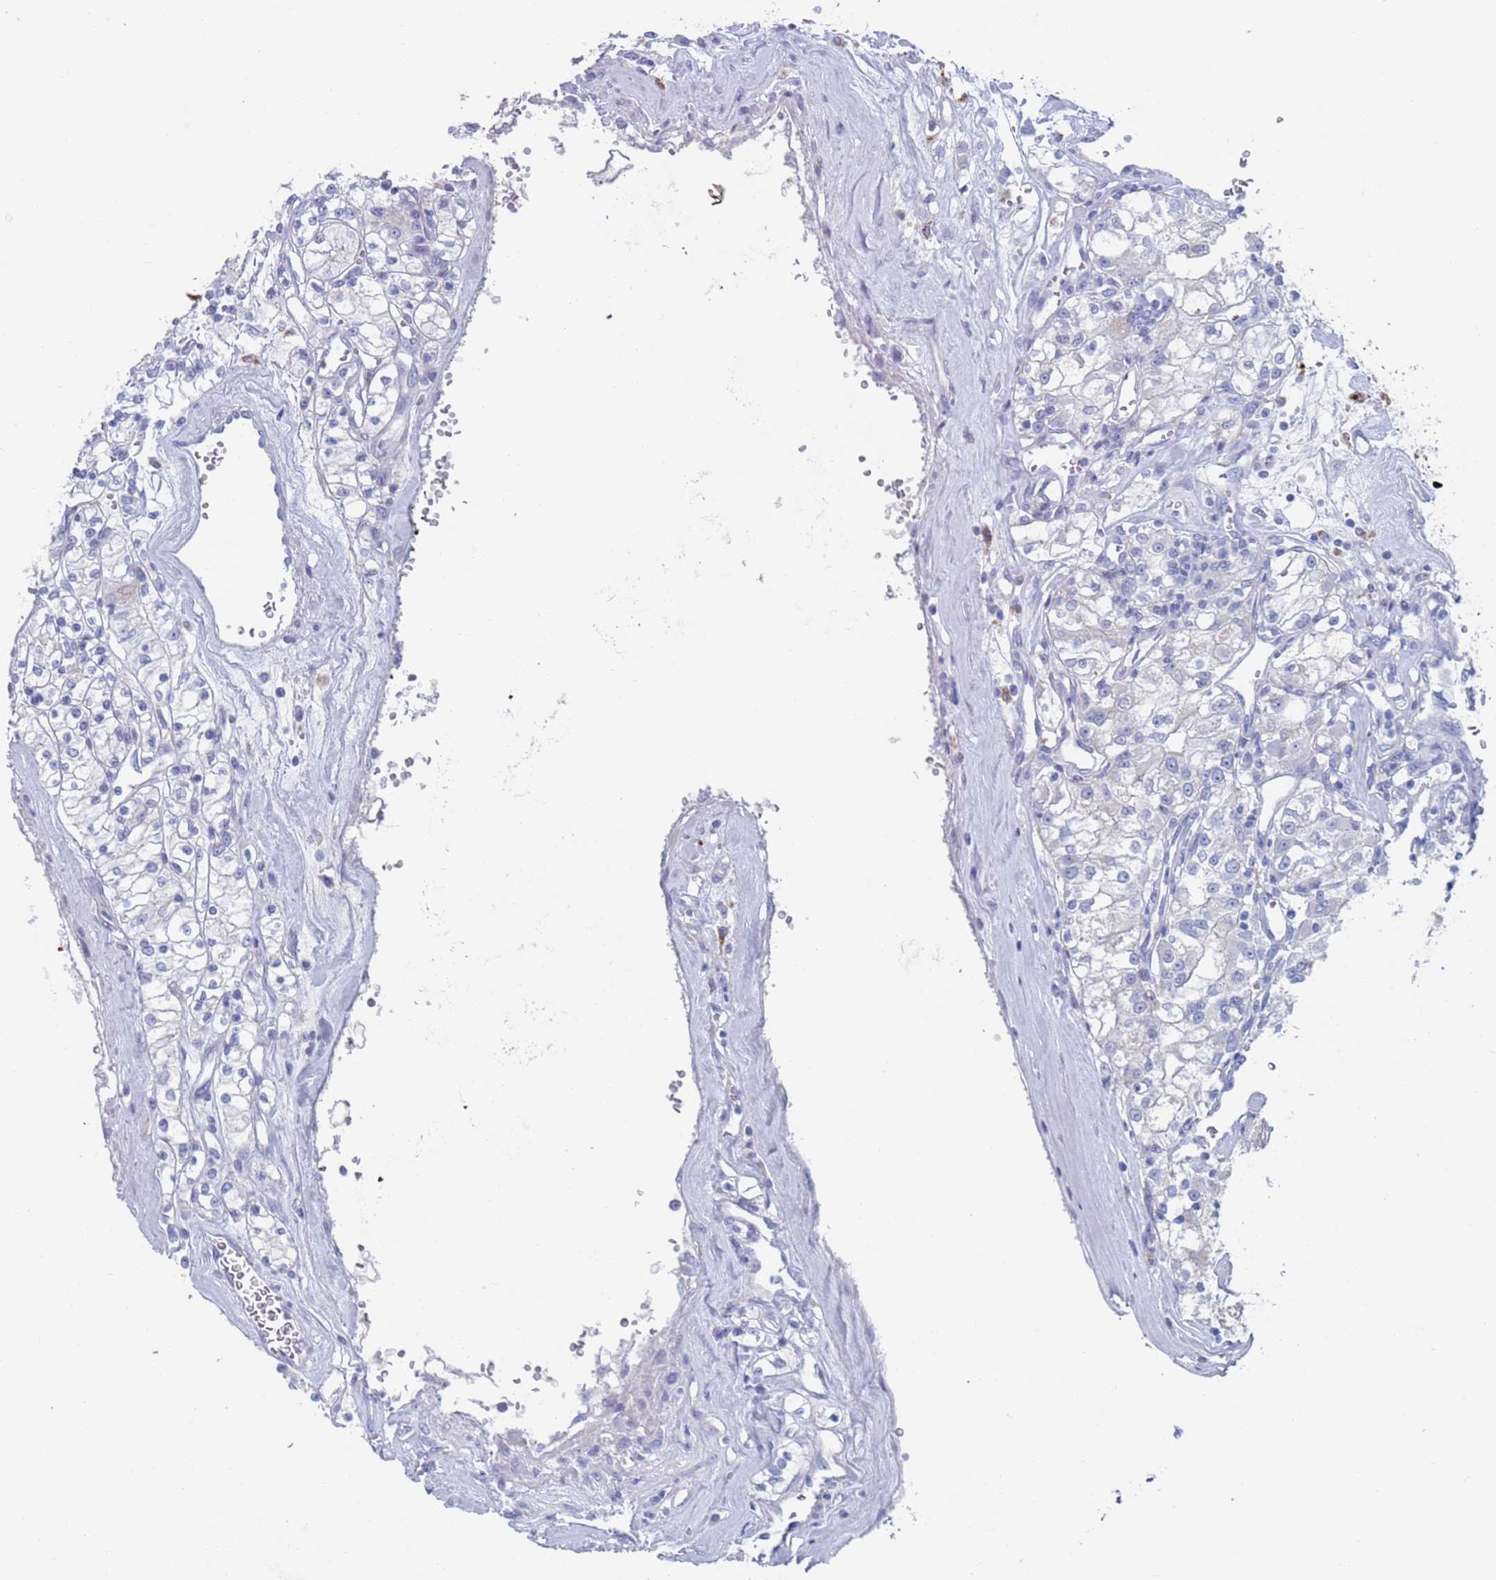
{"staining": {"intensity": "negative", "quantity": "none", "location": "none"}, "tissue": "renal cancer", "cell_type": "Tumor cells", "image_type": "cancer", "snomed": [{"axis": "morphology", "description": "Adenocarcinoma, NOS"}, {"axis": "topography", "description": "Kidney"}], "caption": "A histopathology image of renal cancer (adenocarcinoma) stained for a protein demonstrates no brown staining in tumor cells.", "gene": "FUCA1", "patient": {"sex": "female", "age": 59}}